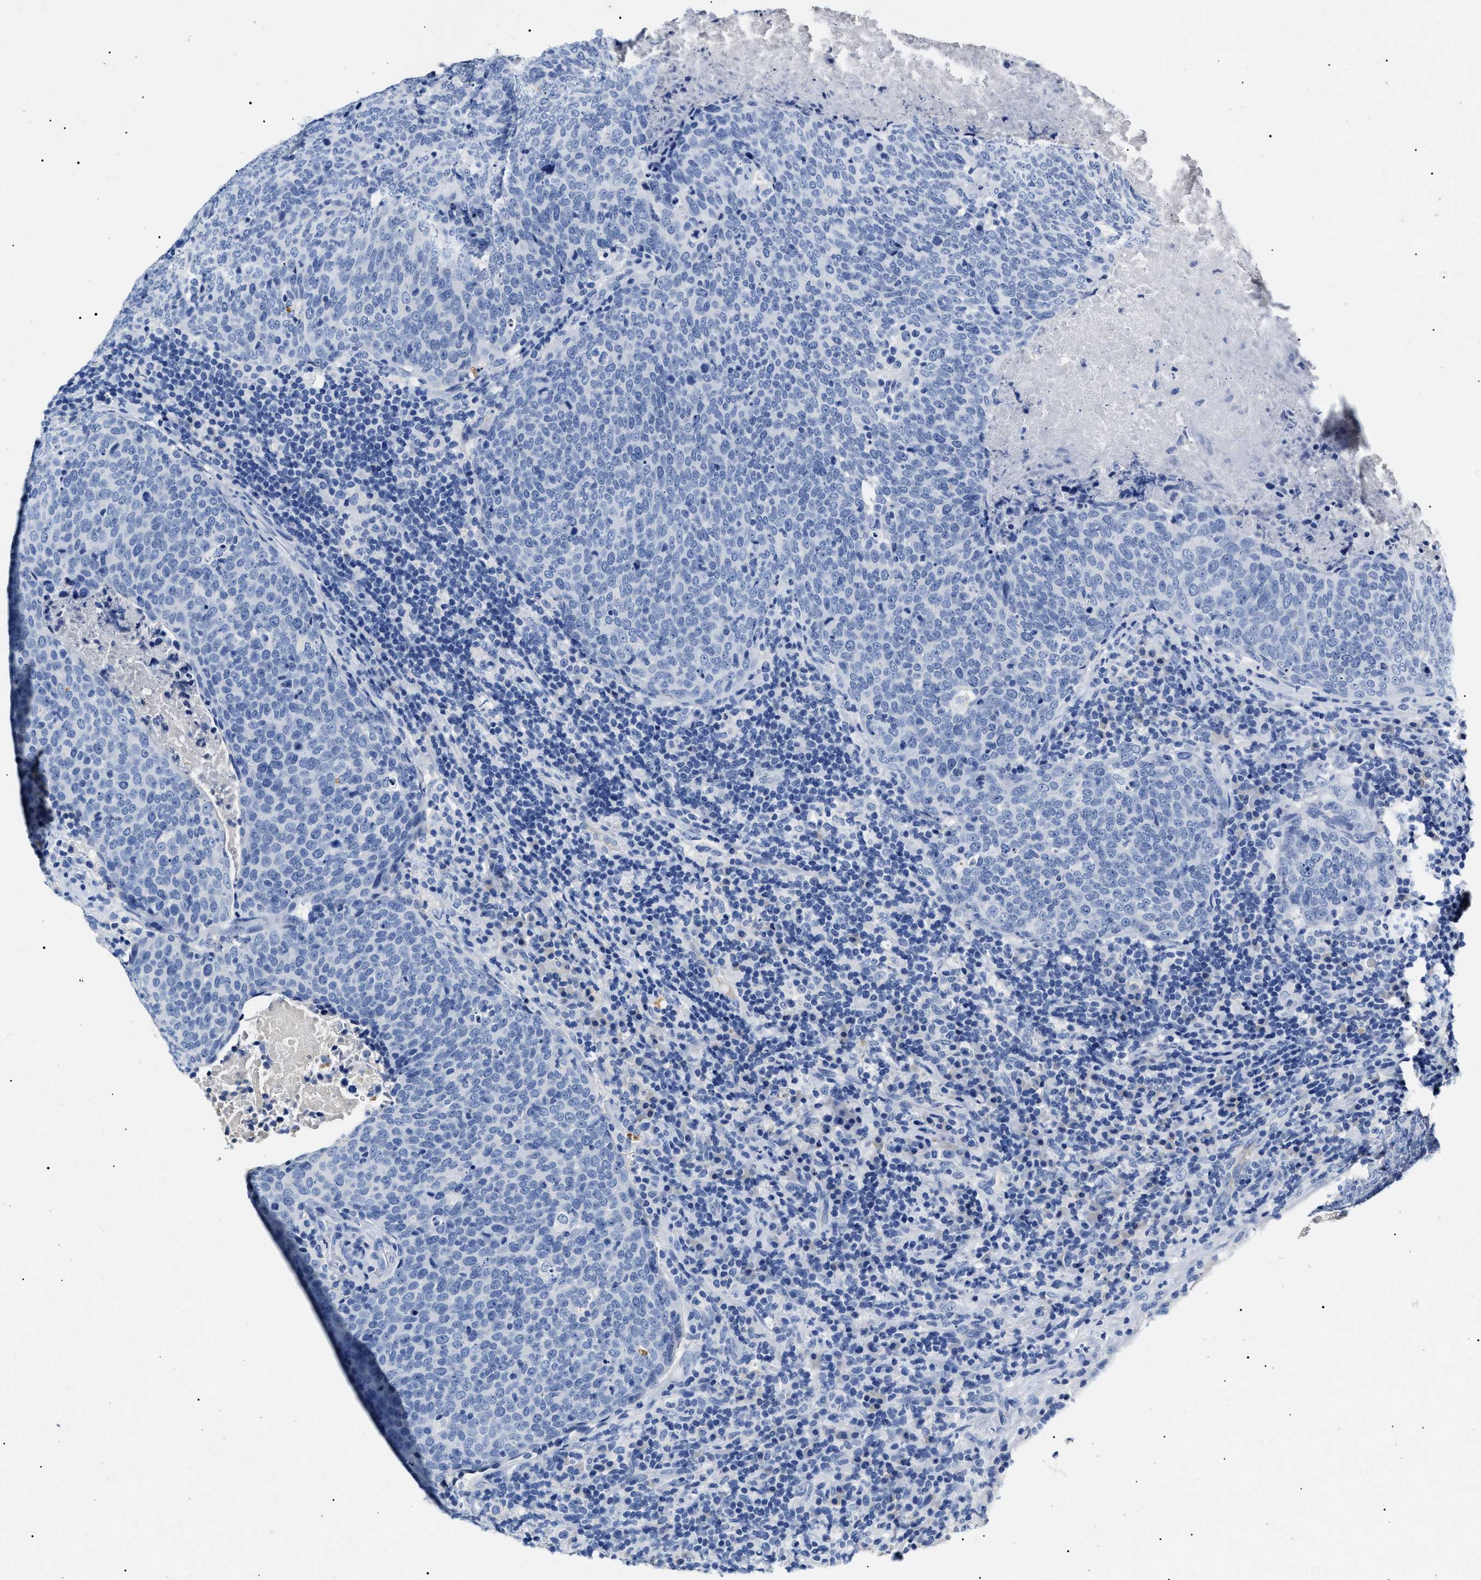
{"staining": {"intensity": "negative", "quantity": "none", "location": "none"}, "tissue": "head and neck cancer", "cell_type": "Tumor cells", "image_type": "cancer", "snomed": [{"axis": "morphology", "description": "Squamous cell carcinoma, NOS"}, {"axis": "morphology", "description": "Squamous cell carcinoma, metastatic, NOS"}, {"axis": "topography", "description": "Lymph node"}, {"axis": "topography", "description": "Head-Neck"}], "caption": "The immunohistochemistry image has no significant expression in tumor cells of metastatic squamous cell carcinoma (head and neck) tissue.", "gene": "LRRC8E", "patient": {"sex": "male", "age": 62}}